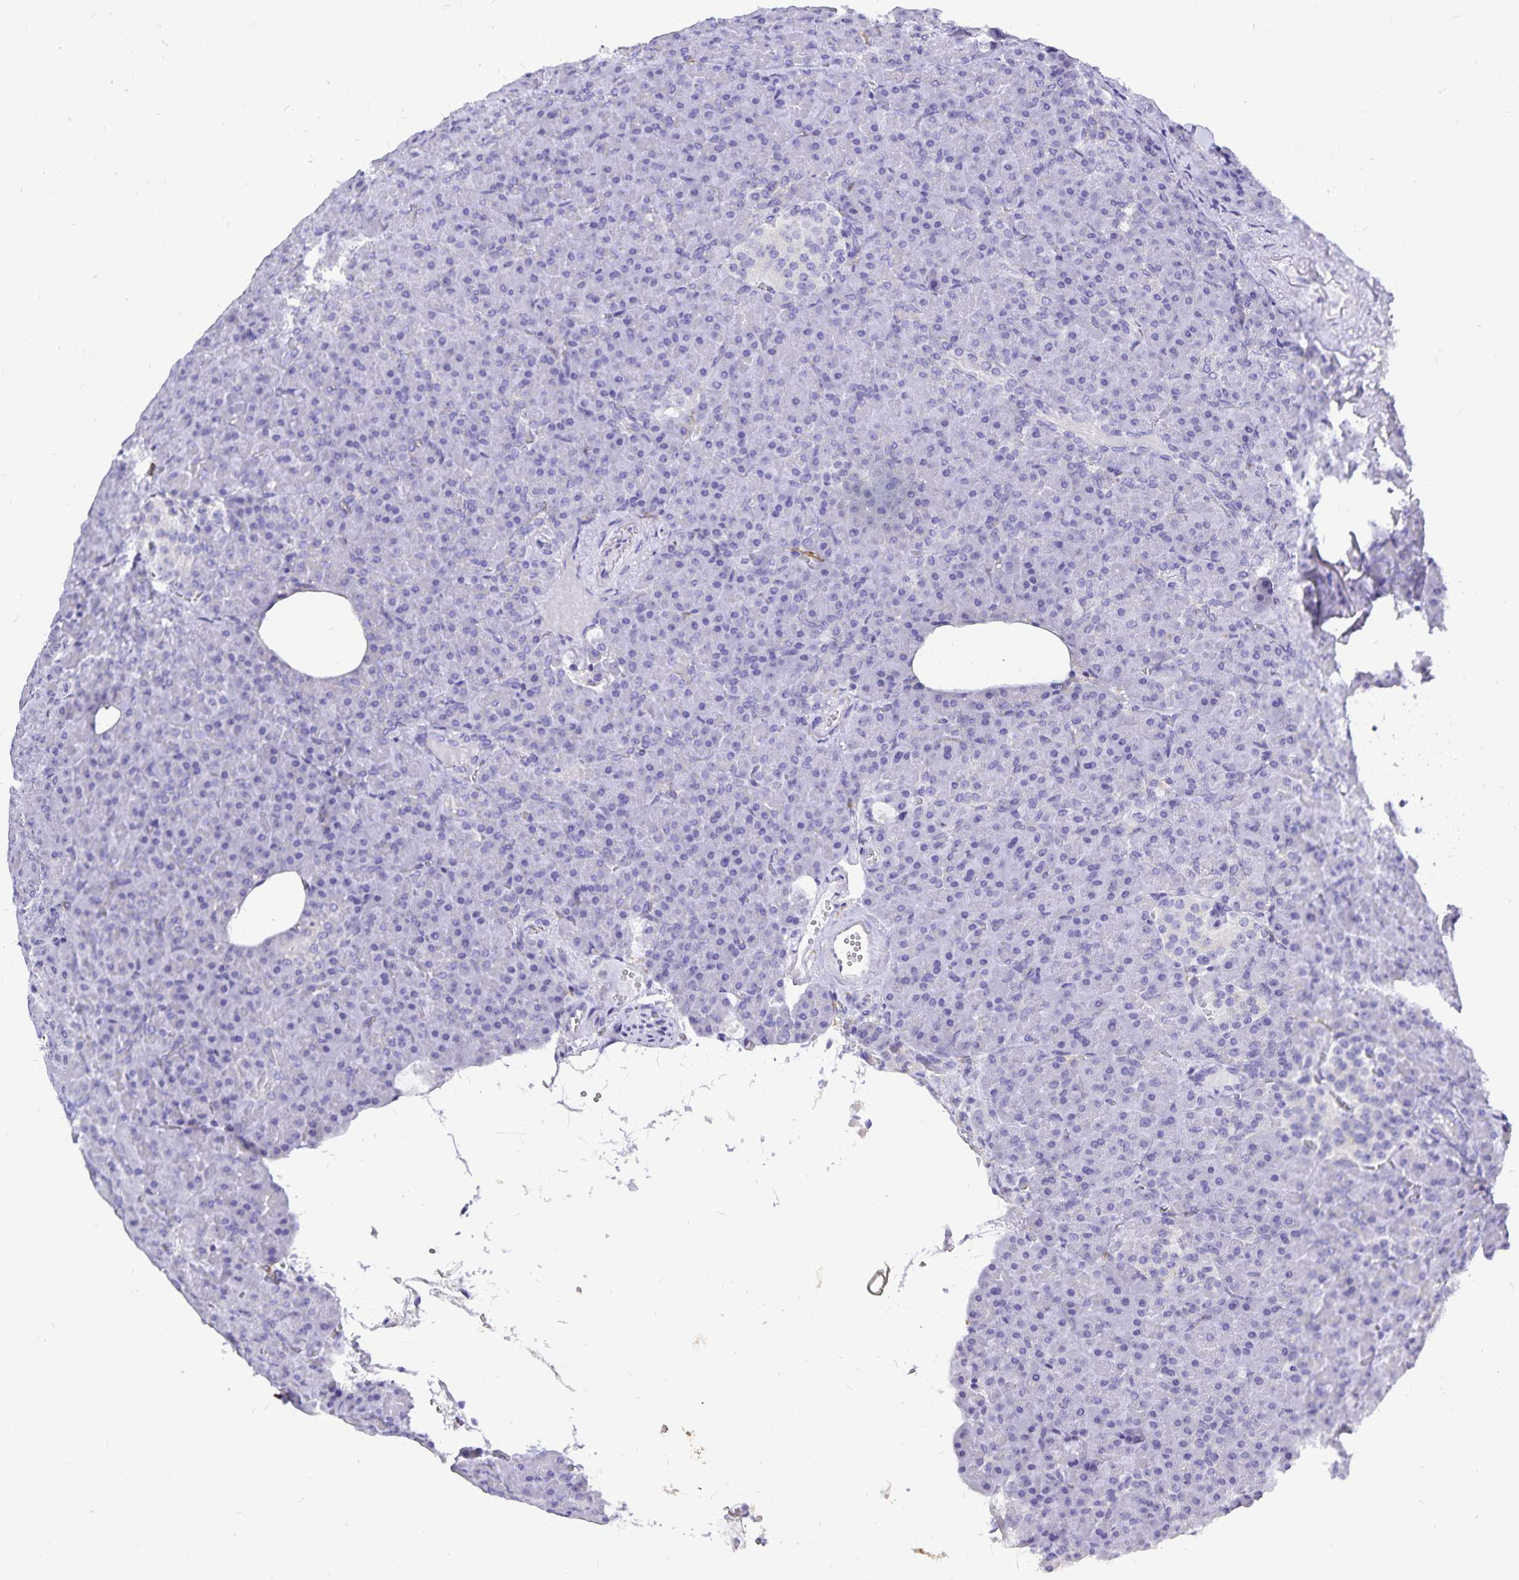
{"staining": {"intensity": "negative", "quantity": "none", "location": "none"}, "tissue": "pancreas", "cell_type": "Exocrine glandular cells", "image_type": "normal", "snomed": [{"axis": "morphology", "description": "Normal tissue, NOS"}, {"axis": "topography", "description": "Pancreas"}], "caption": "High magnification brightfield microscopy of normal pancreas stained with DAB (brown) and counterstained with hematoxylin (blue): exocrine glandular cells show no significant staining.", "gene": "PLAC1", "patient": {"sex": "female", "age": 74}}